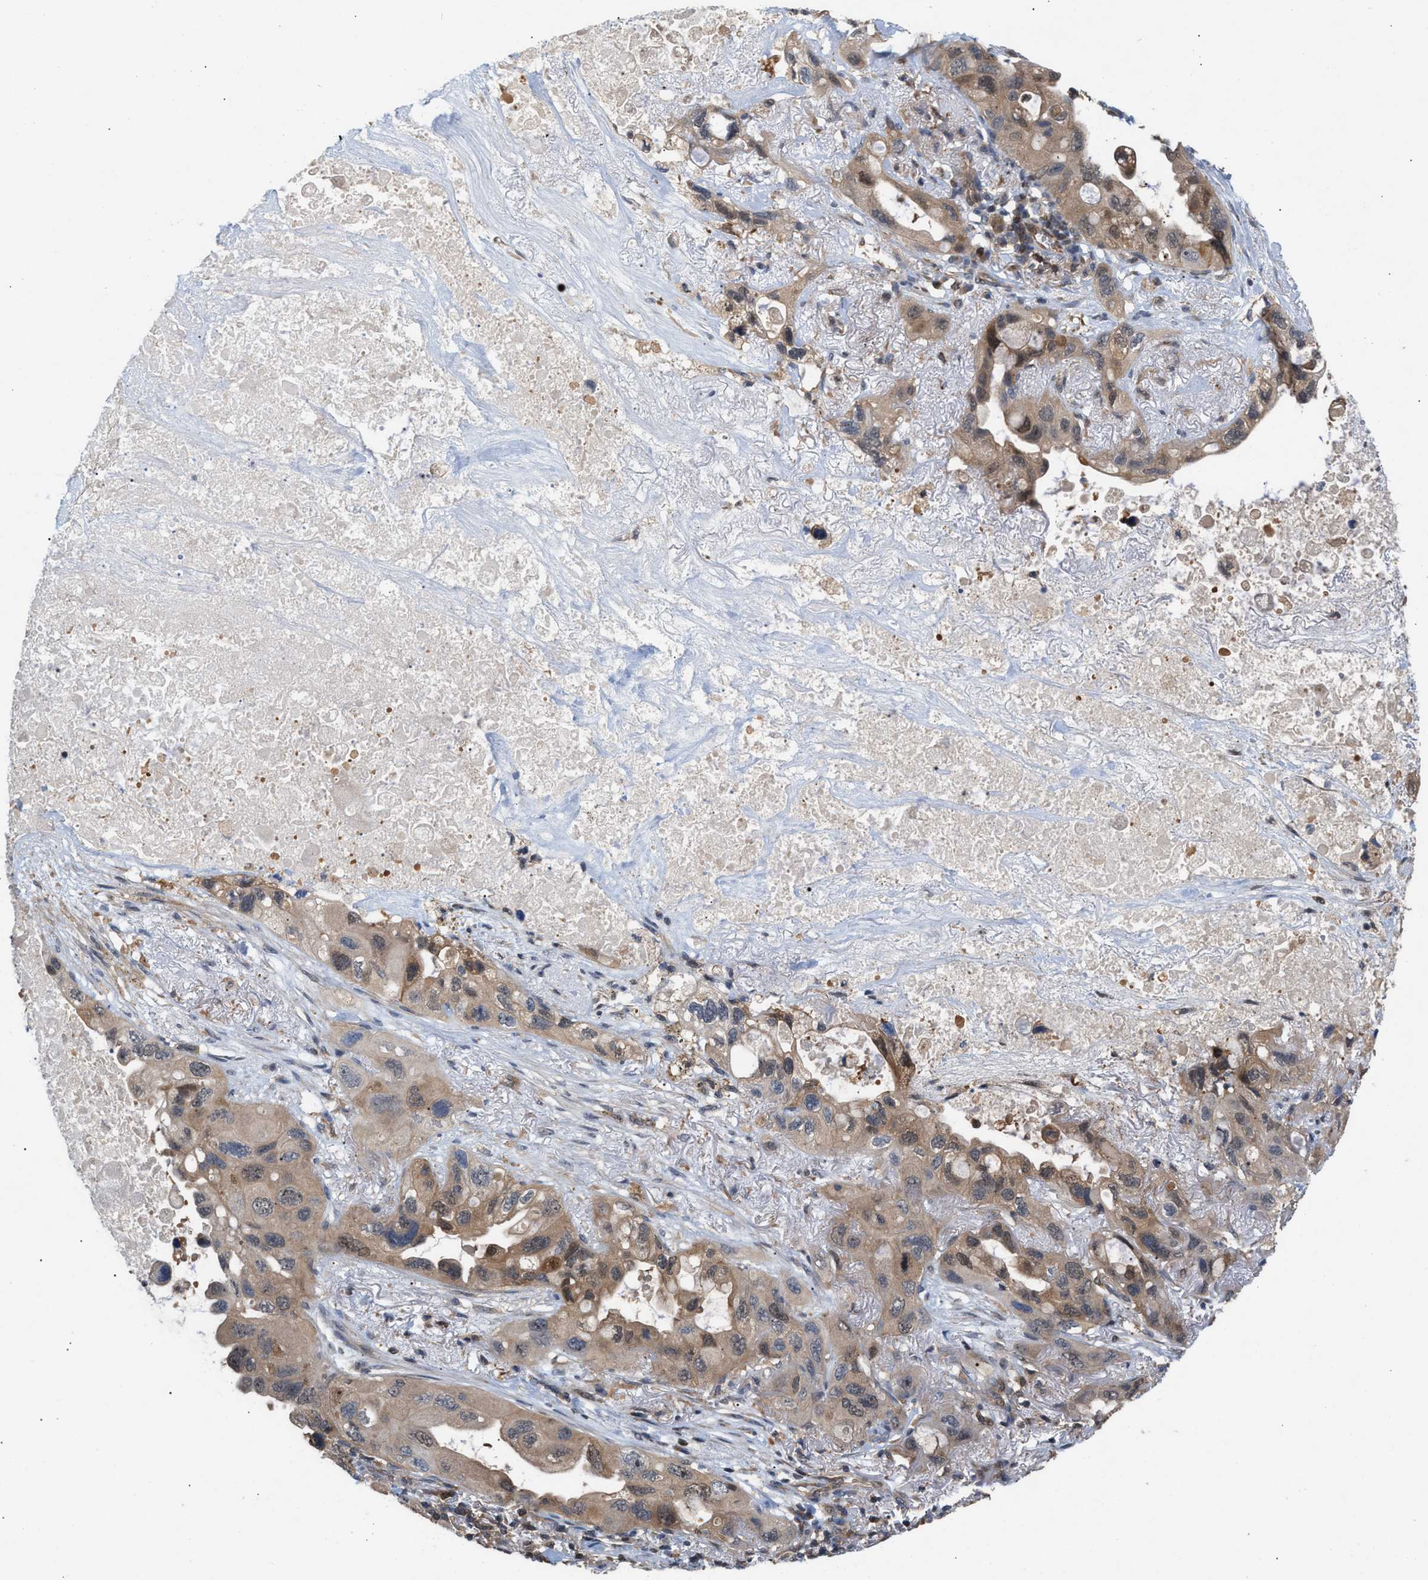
{"staining": {"intensity": "moderate", "quantity": ">75%", "location": "cytoplasmic/membranous"}, "tissue": "lung cancer", "cell_type": "Tumor cells", "image_type": "cancer", "snomed": [{"axis": "morphology", "description": "Squamous cell carcinoma, NOS"}, {"axis": "topography", "description": "Lung"}], "caption": "Moderate cytoplasmic/membranous staining for a protein is identified in about >75% of tumor cells of lung squamous cell carcinoma using immunohistochemistry (IHC).", "gene": "GLOD4", "patient": {"sex": "female", "age": 73}}